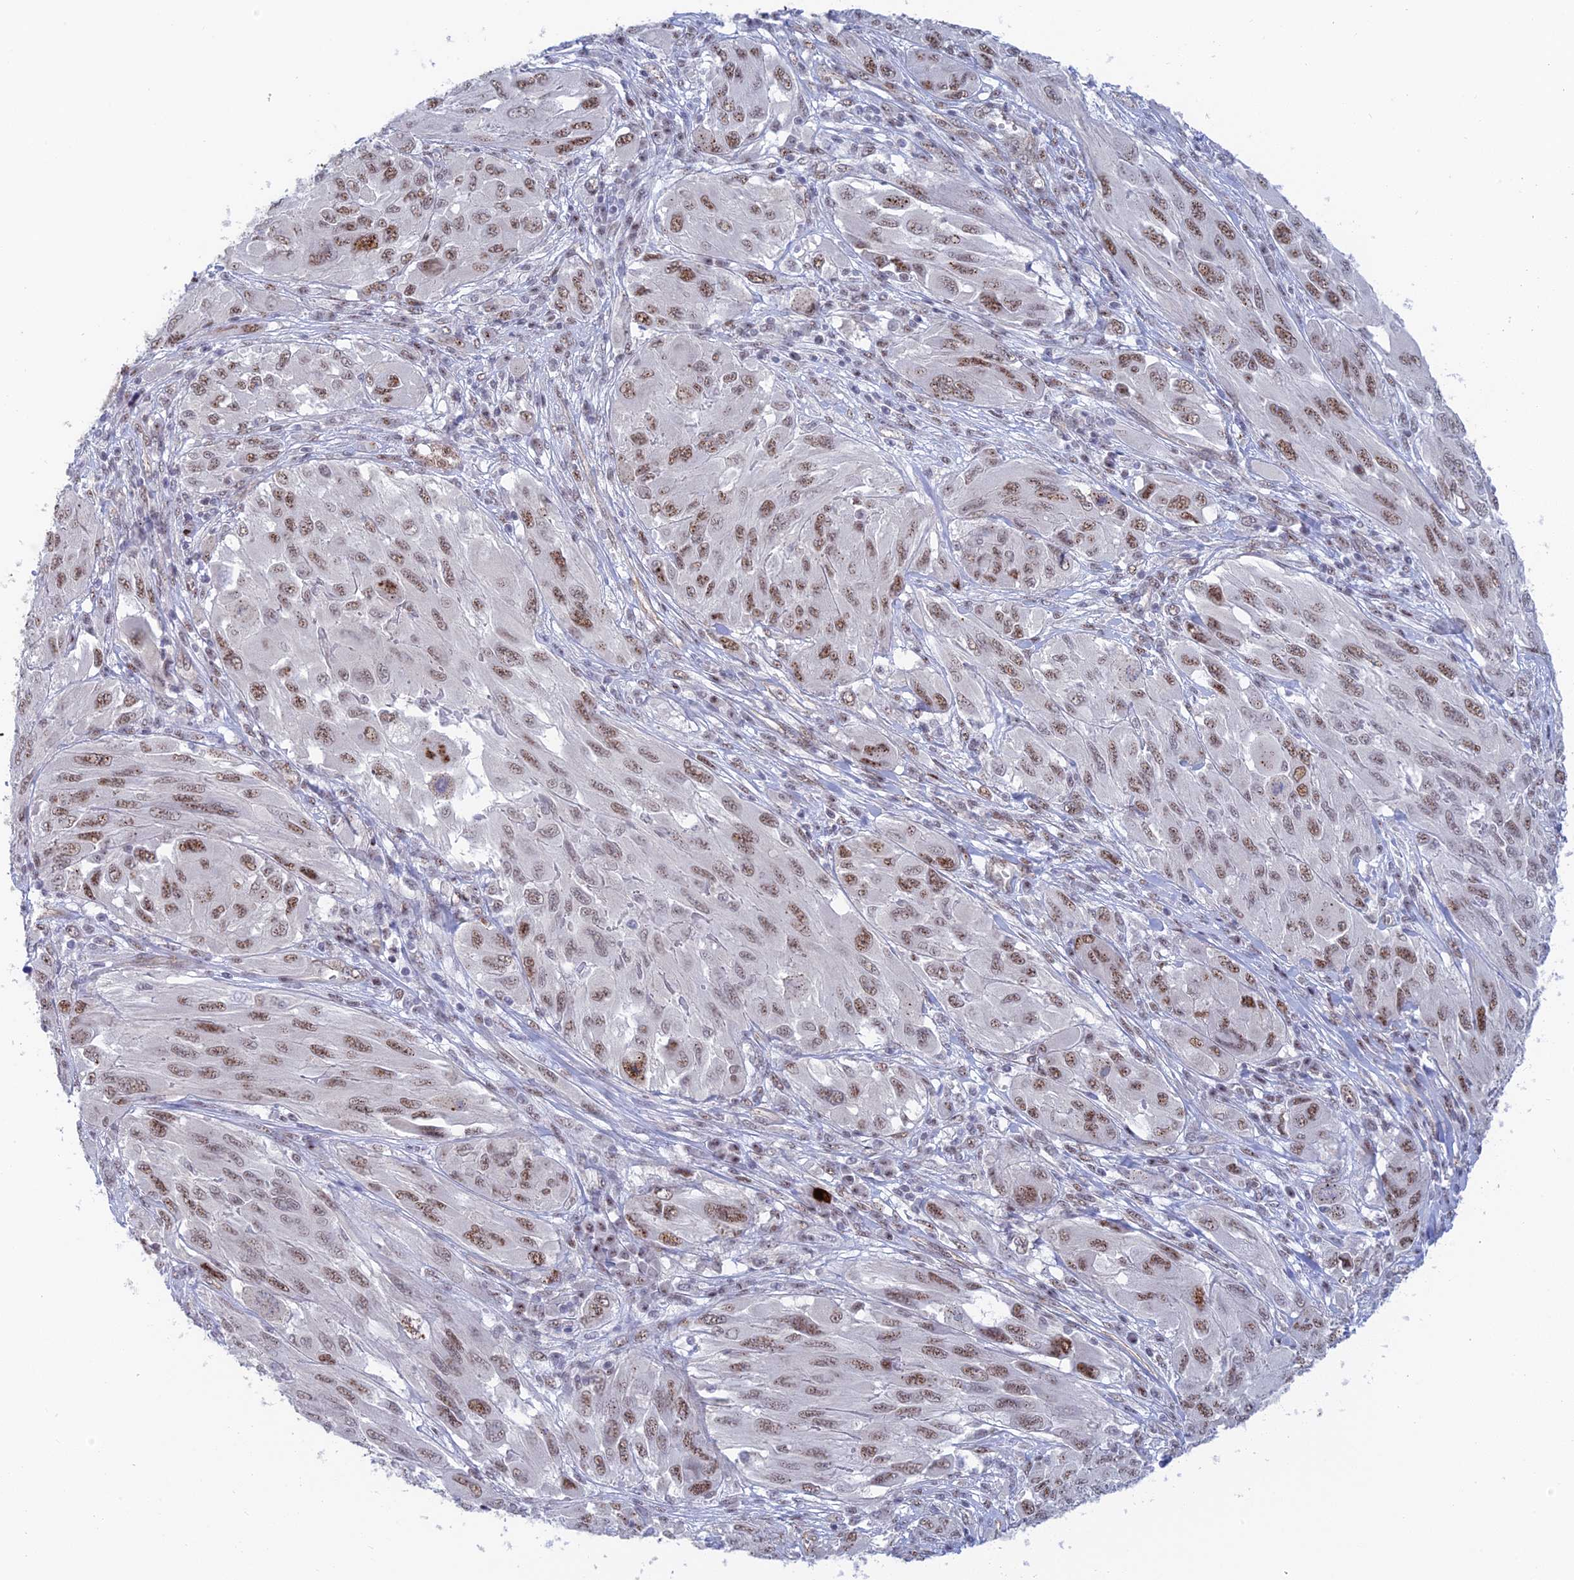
{"staining": {"intensity": "moderate", "quantity": ">75%", "location": "nuclear"}, "tissue": "melanoma", "cell_type": "Tumor cells", "image_type": "cancer", "snomed": [{"axis": "morphology", "description": "Malignant melanoma, NOS"}, {"axis": "topography", "description": "Skin"}], "caption": "There is medium levels of moderate nuclear staining in tumor cells of malignant melanoma, as demonstrated by immunohistochemical staining (brown color).", "gene": "CFAP92", "patient": {"sex": "female", "age": 91}}